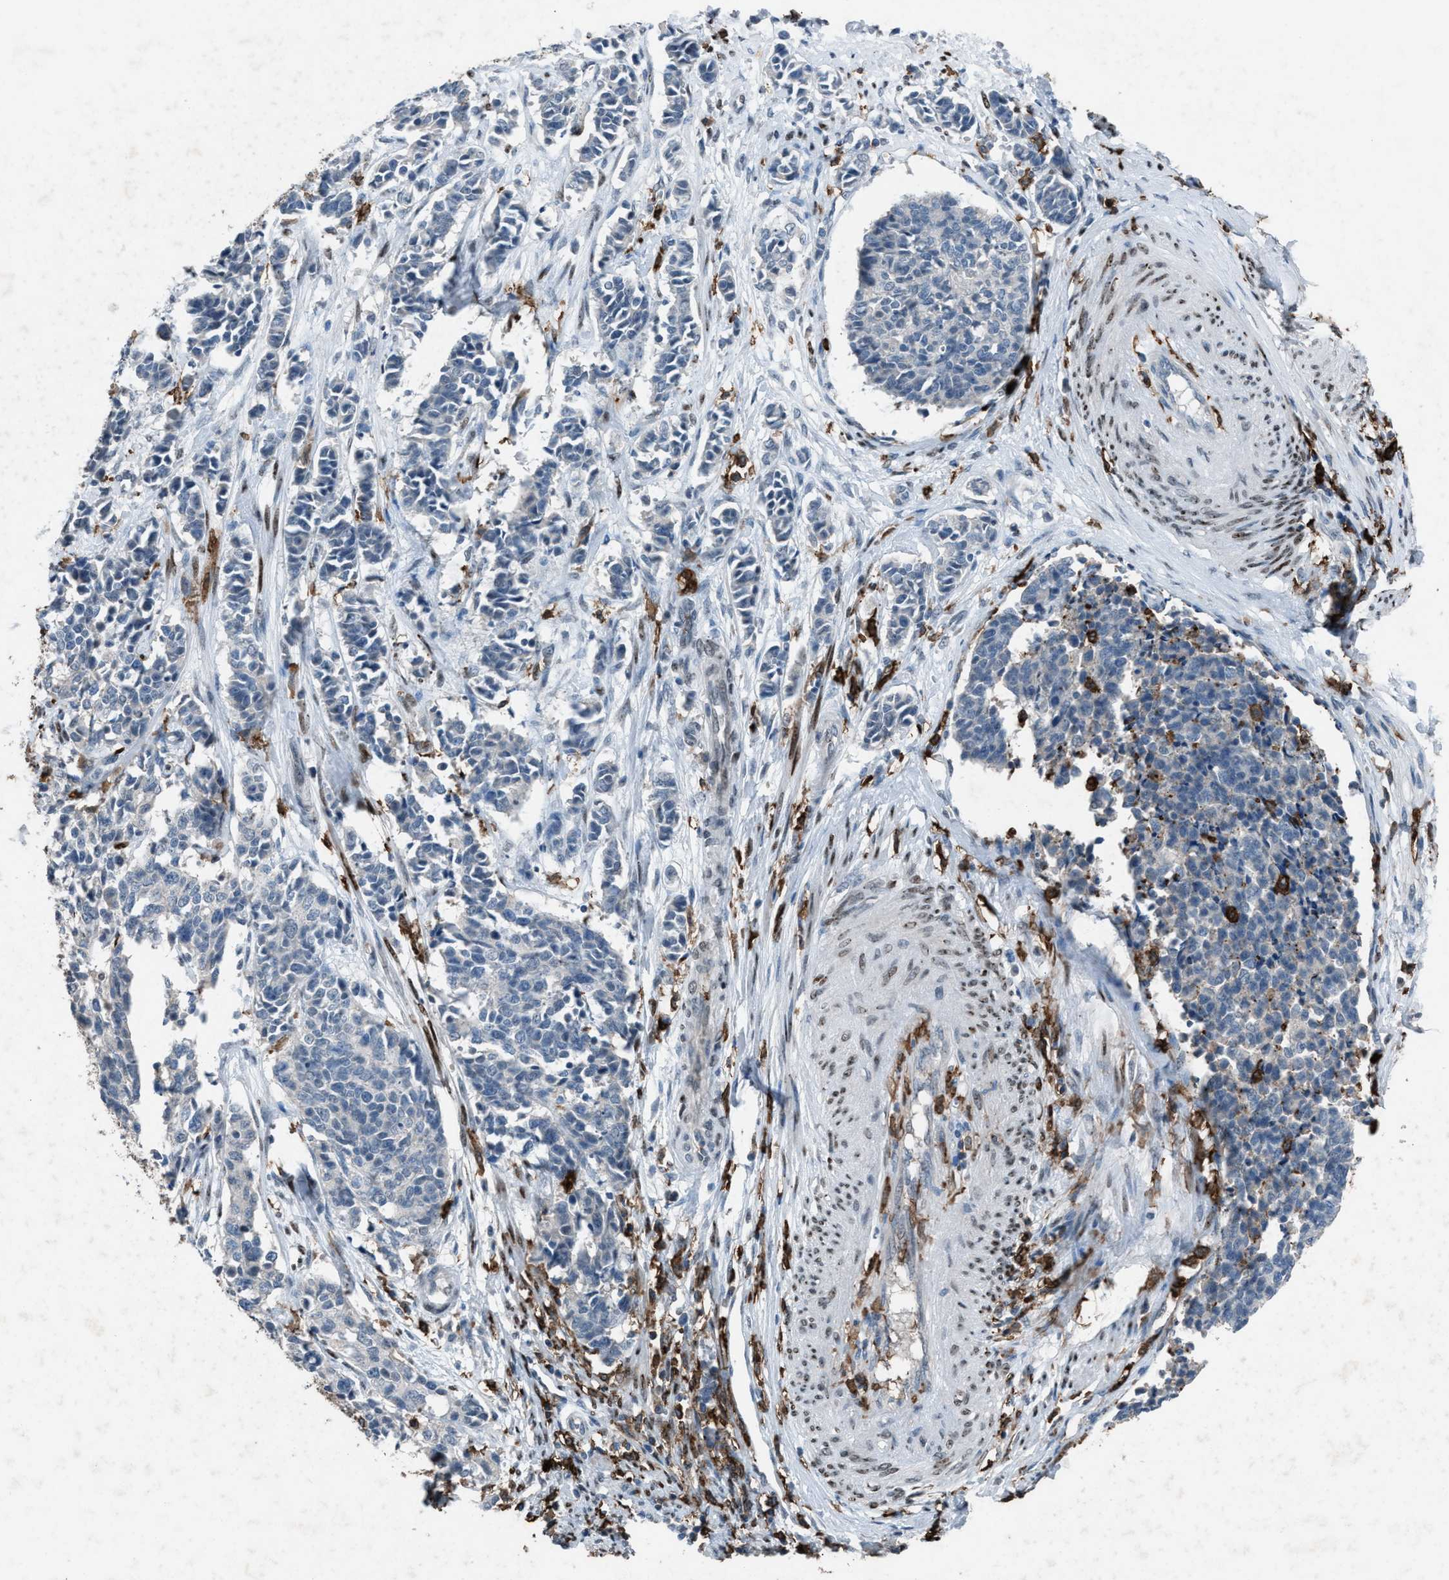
{"staining": {"intensity": "negative", "quantity": "none", "location": "none"}, "tissue": "cervical cancer", "cell_type": "Tumor cells", "image_type": "cancer", "snomed": [{"axis": "morphology", "description": "Normal tissue, NOS"}, {"axis": "morphology", "description": "Squamous cell carcinoma, NOS"}, {"axis": "topography", "description": "Cervix"}], "caption": "Protein analysis of cervical cancer (squamous cell carcinoma) shows no significant expression in tumor cells.", "gene": "FCER1G", "patient": {"sex": "female", "age": 35}}